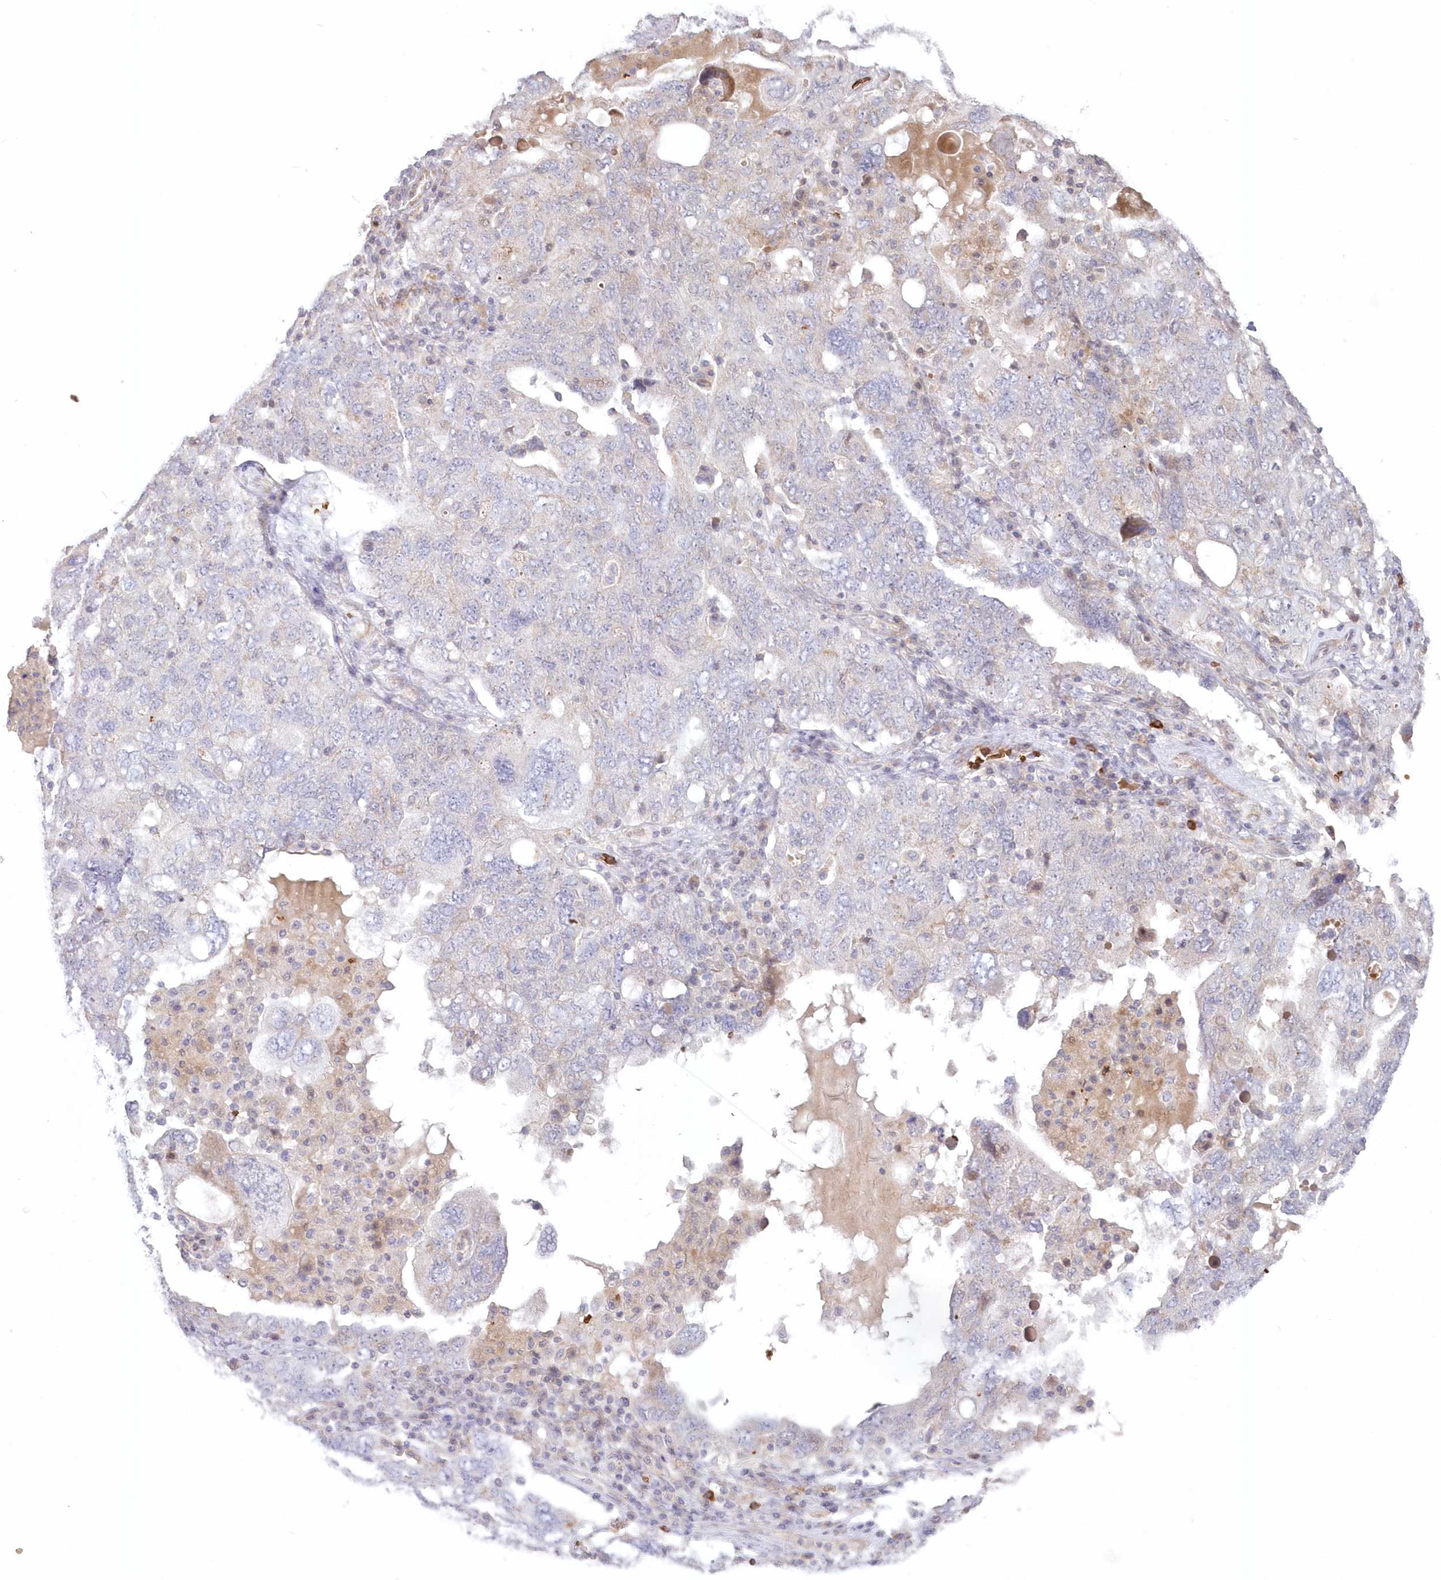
{"staining": {"intensity": "negative", "quantity": "none", "location": "none"}, "tissue": "ovarian cancer", "cell_type": "Tumor cells", "image_type": "cancer", "snomed": [{"axis": "morphology", "description": "Carcinoma, endometroid"}, {"axis": "topography", "description": "Ovary"}], "caption": "There is no significant positivity in tumor cells of ovarian cancer (endometroid carcinoma).", "gene": "SERINC1", "patient": {"sex": "female", "age": 62}}